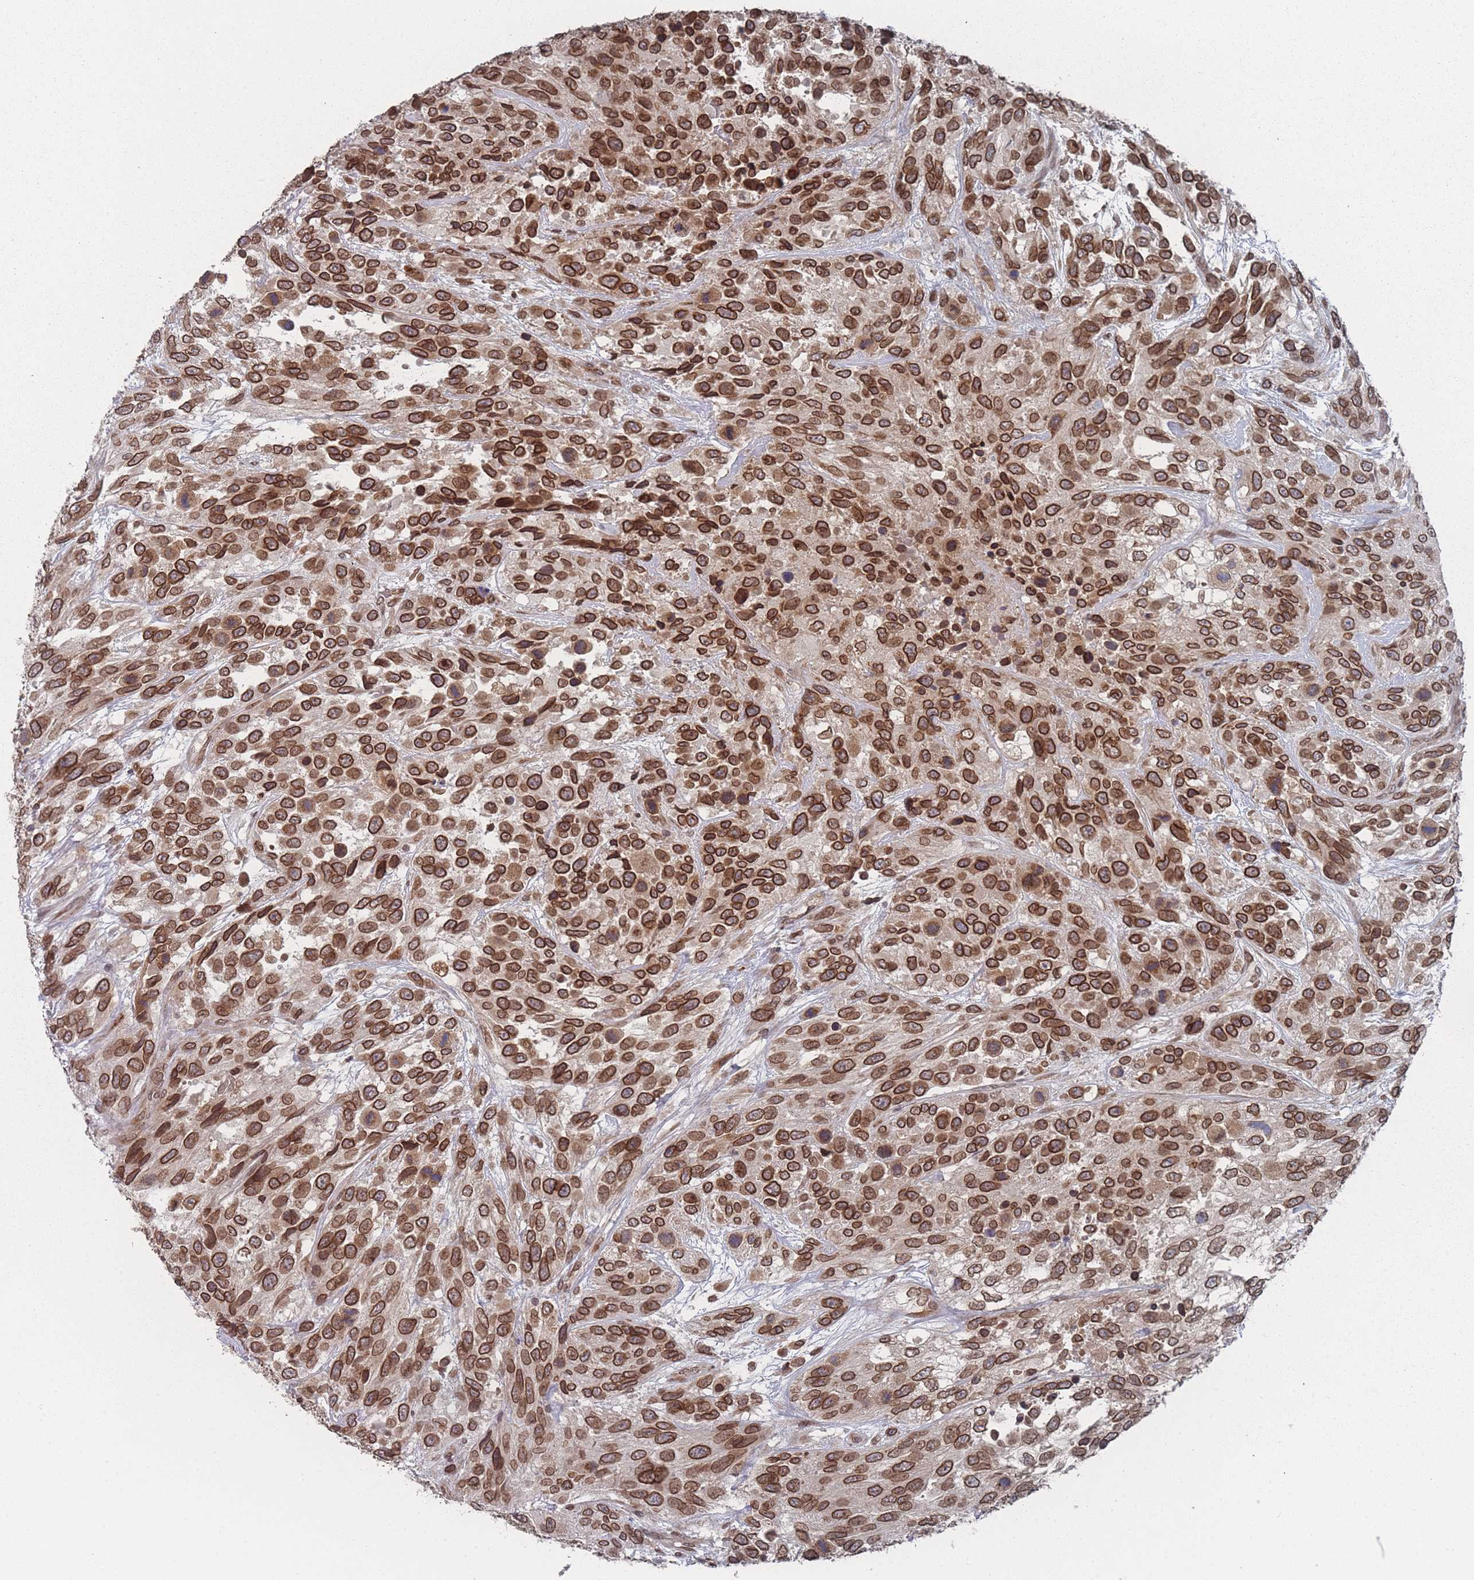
{"staining": {"intensity": "strong", "quantity": ">75%", "location": "cytoplasmic/membranous,nuclear"}, "tissue": "urothelial cancer", "cell_type": "Tumor cells", "image_type": "cancer", "snomed": [{"axis": "morphology", "description": "Urothelial carcinoma, High grade"}, {"axis": "topography", "description": "Urinary bladder"}], "caption": "A photomicrograph of human high-grade urothelial carcinoma stained for a protein reveals strong cytoplasmic/membranous and nuclear brown staining in tumor cells. (Stains: DAB (3,3'-diaminobenzidine) in brown, nuclei in blue, Microscopy: brightfield microscopy at high magnification).", "gene": "TBC1D25", "patient": {"sex": "female", "age": 70}}